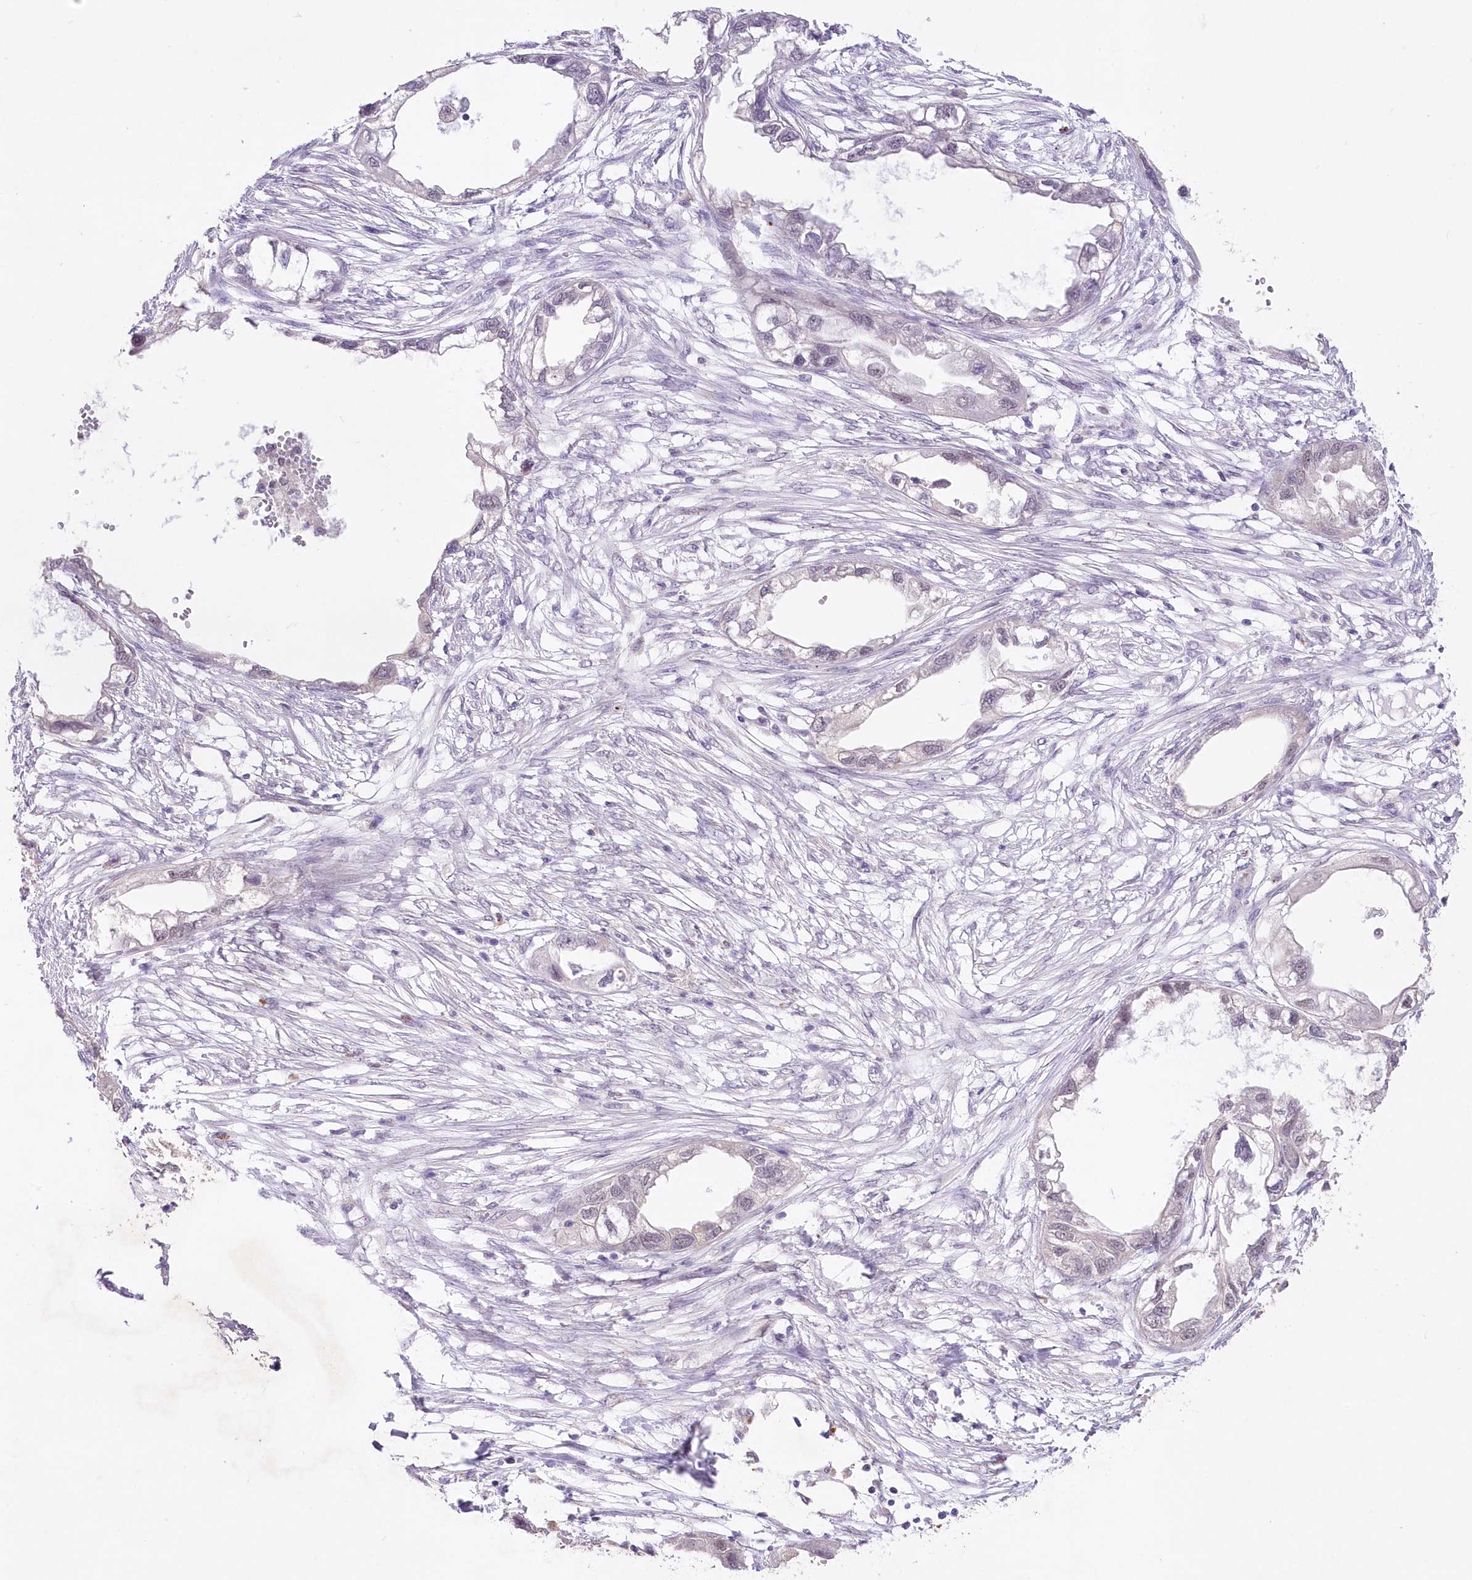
{"staining": {"intensity": "negative", "quantity": "none", "location": "none"}, "tissue": "endometrial cancer", "cell_type": "Tumor cells", "image_type": "cancer", "snomed": [{"axis": "morphology", "description": "Adenocarcinoma, NOS"}, {"axis": "morphology", "description": "Adenocarcinoma, metastatic, NOS"}, {"axis": "topography", "description": "Adipose tissue"}, {"axis": "topography", "description": "Endometrium"}], "caption": "This is an immunohistochemistry (IHC) histopathology image of human adenocarcinoma (endometrial). There is no expression in tumor cells.", "gene": "RBM27", "patient": {"sex": "female", "age": 67}}